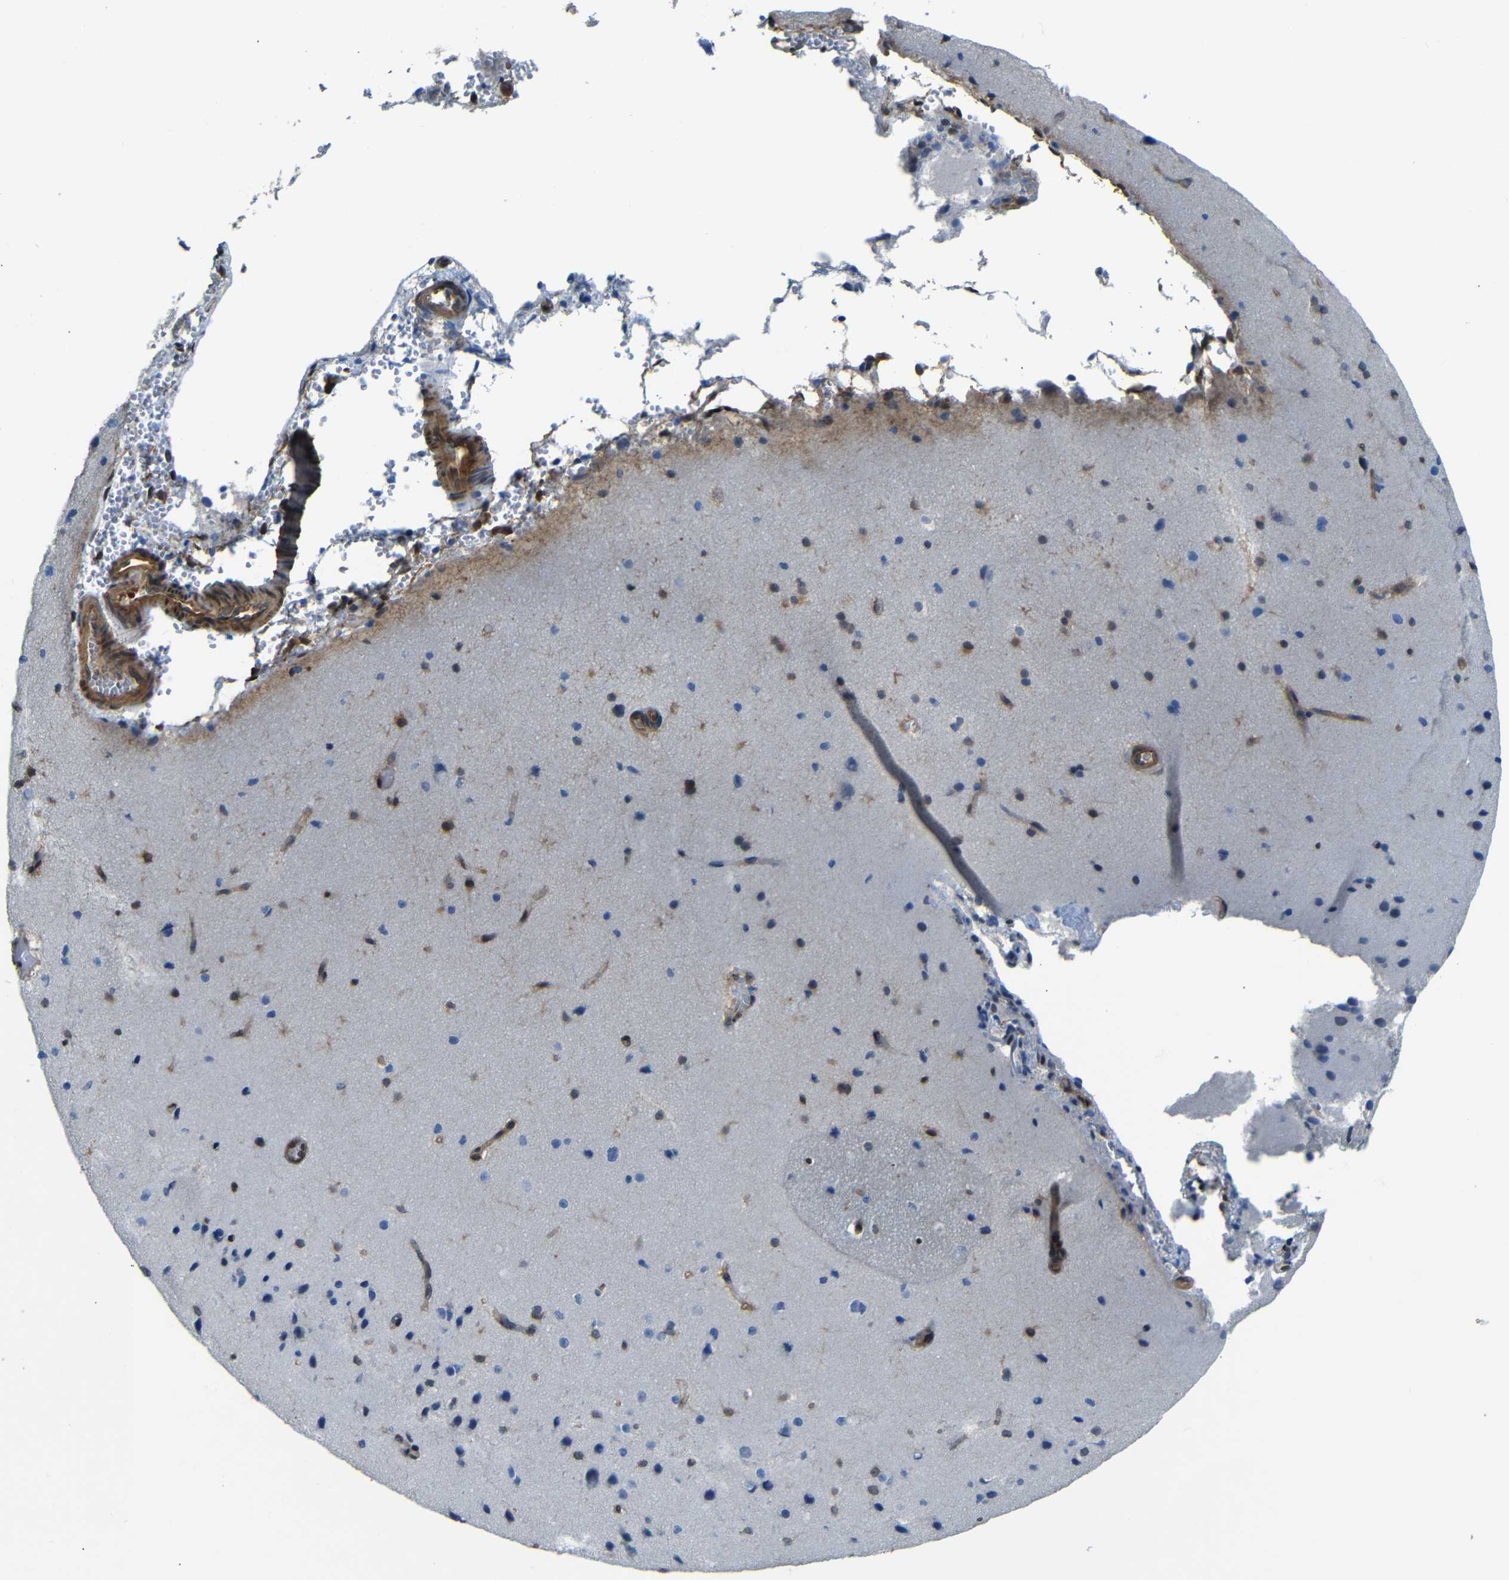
{"staining": {"intensity": "moderate", "quantity": ">75%", "location": "cytoplasmic/membranous"}, "tissue": "cerebral cortex", "cell_type": "Endothelial cells", "image_type": "normal", "snomed": [{"axis": "morphology", "description": "Normal tissue, NOS"}, {"axis": "morphology", "description": "Developmental malformation"}, {"axis": "topography", "description": "Cerebral cortex"}], "caption": "High-magnification brightfield microscopy of normal cerebral cortex stained with DAB (brown) and counterstained with hematoxylin (blue). endothelial cells exhibit moderate cytoplasmic/membranous staining is appreciated in about>75% of cells.", "gene": "YAP1", "patient": {"sex": "female", "age": 30}}